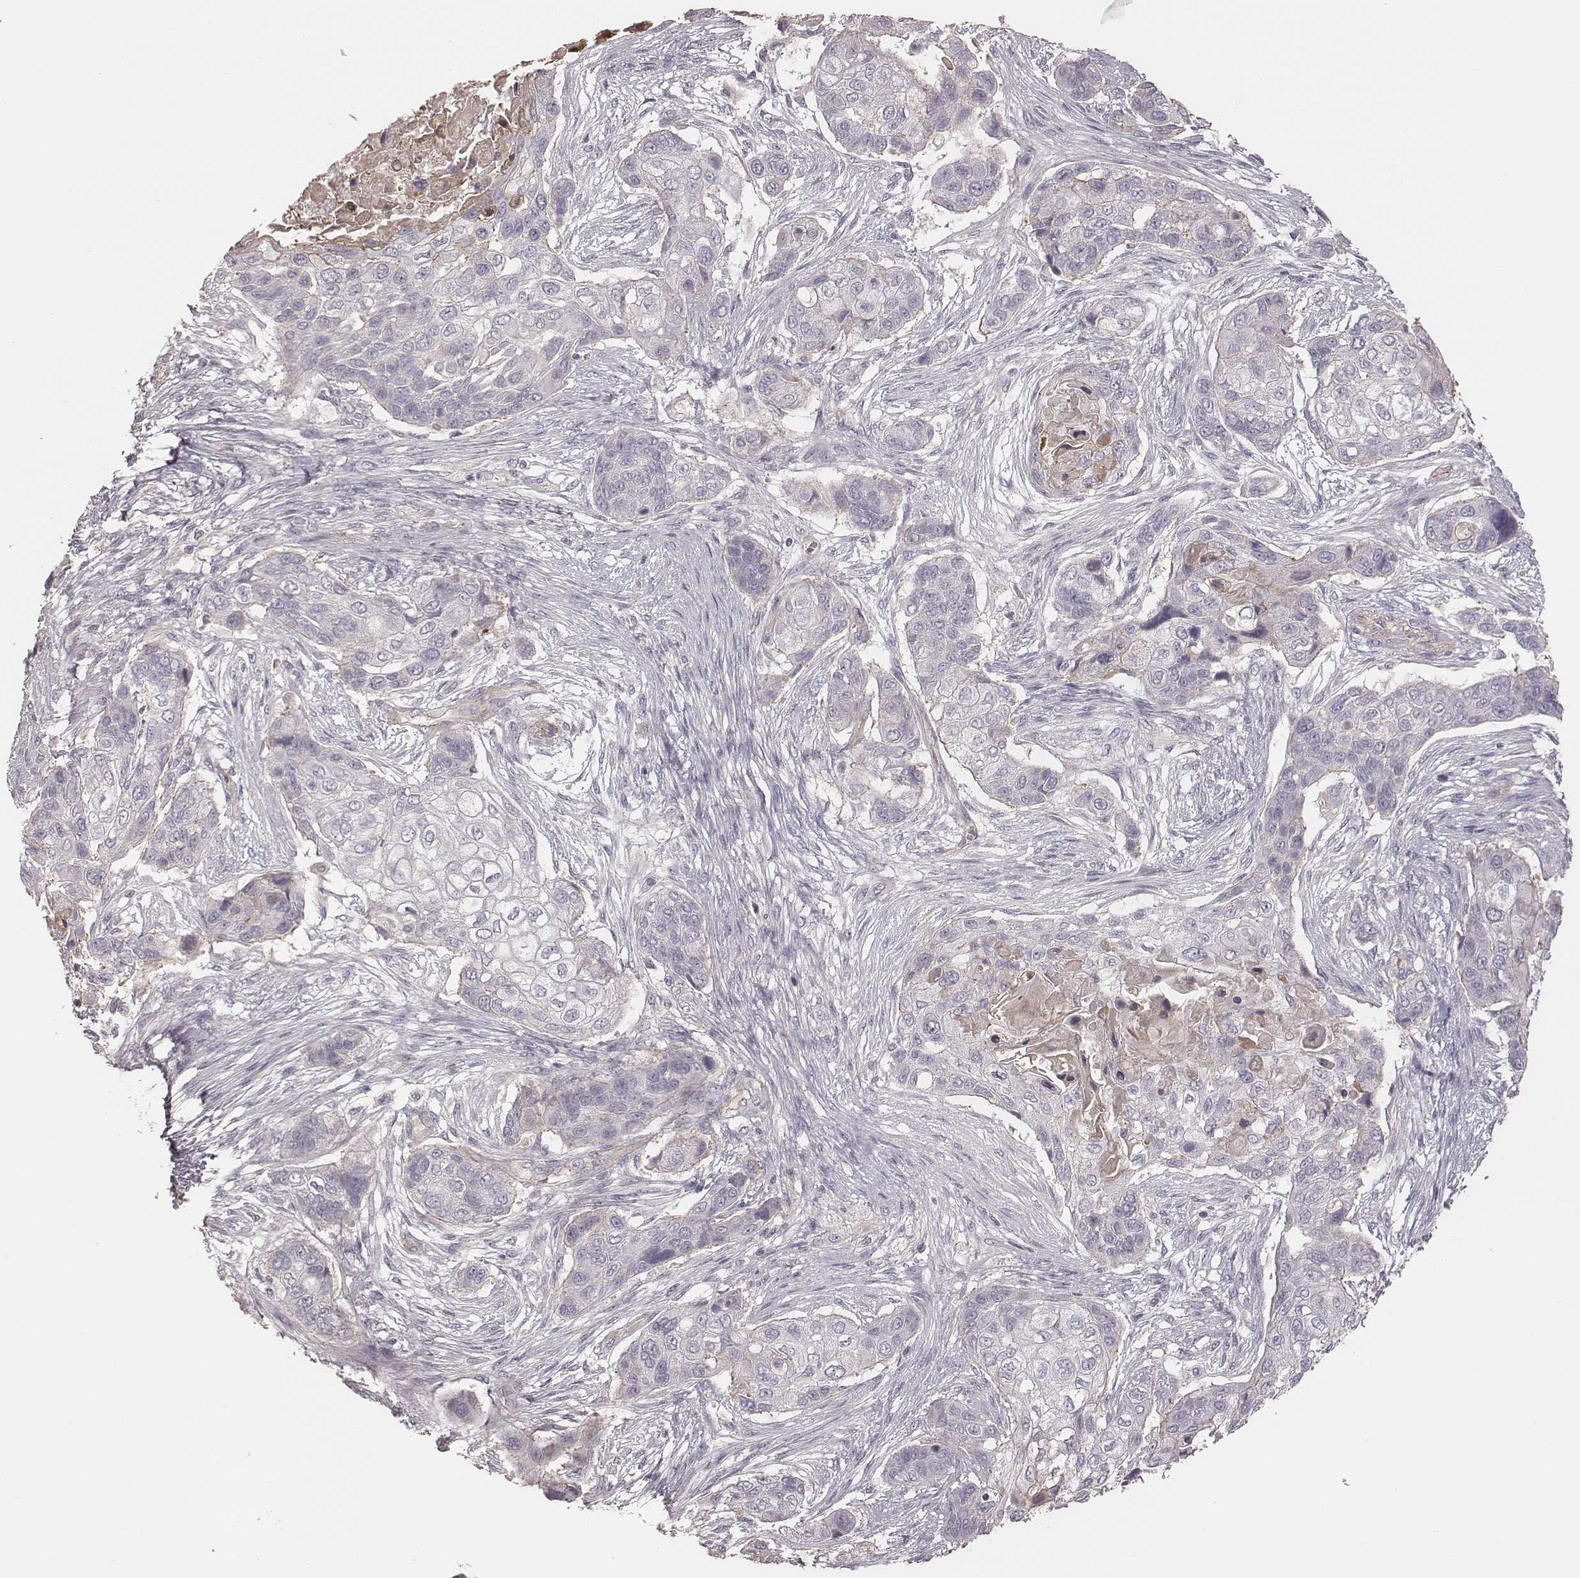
{"staining": {"intensity": "negative", "quantity": "none", "location": "none"}, "tissue": "lung cancer", "cell_type": "Tumor cells", "image_type": "cancer", "snomed": [{"axis": "morphology", "description": "Squamous cell carcinoma, NOS"}, {"axis": "topography", "description": "Lung"}], "caption": "Immunohistochemistry of human lung cancer (squamous cell carcinoma) shows no staining in tumor cells. (Stains: DAB (3,3'-diaminobenzidine) immunohistochemistry (IHC) with hematoxylin counter stain, Microscopy: brightfield microscopy at high magnification).", "gene": "OTOGL", "patient": {"sex": "male", "age": 69}}